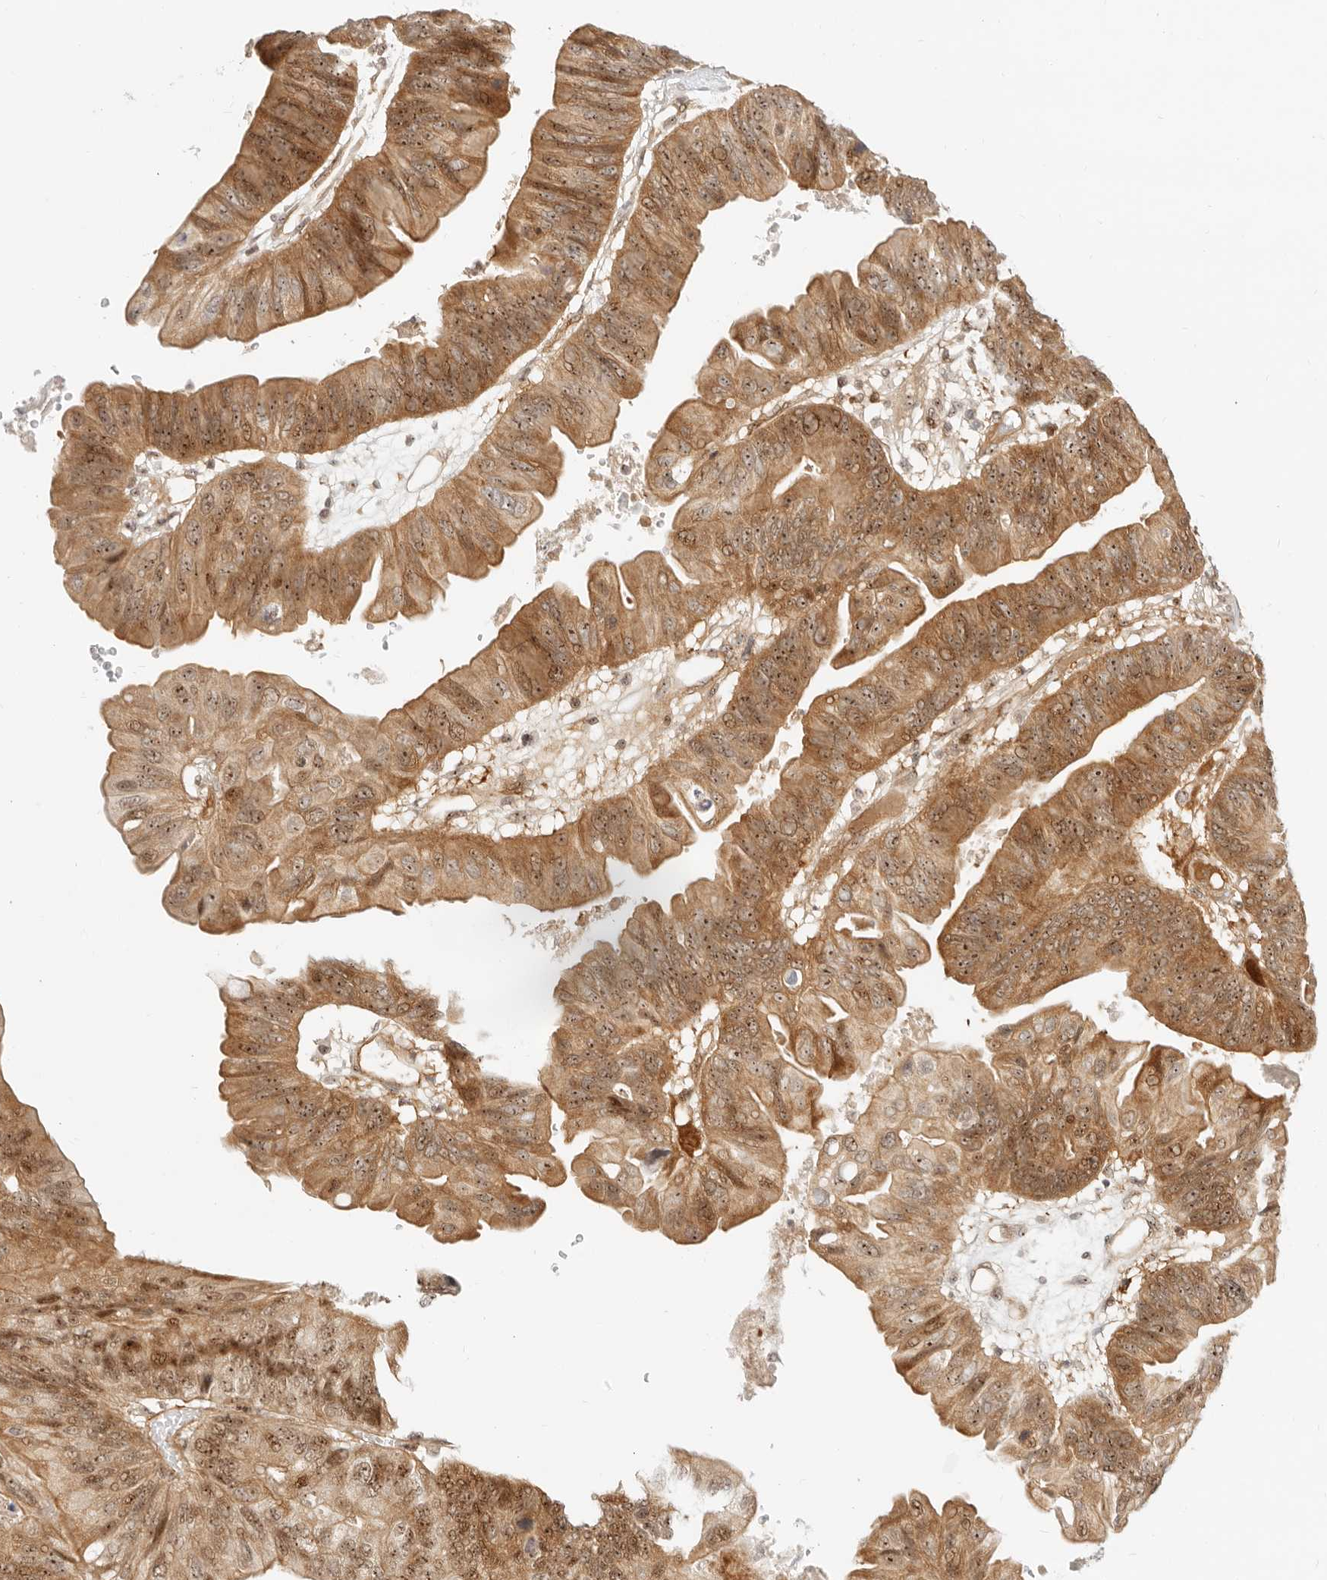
{"staining": {"intensity": "moderate", "quantity": ">75%", "location": "cytoplasmic/membranous,nuclear"}, "tissue": "ovarian cancer", "cell_type": "Tumor cells", "image_type": "cancer", "snomed": [{"axis": "morphology", "description": "Cystadenocarcinoma, mucinous, NOS"}, {"axis": "topography", "description": "Ovary"}], "caption": "IHC image of human ovarian cancer stained for a protein (brown), which demonstrates medium levels of moderate cytoplasmic/membranous and nuclear staining in about >75% of tumor cells.", "gene": "BAP1", "patient": {"sex": "female", "age": 61}}